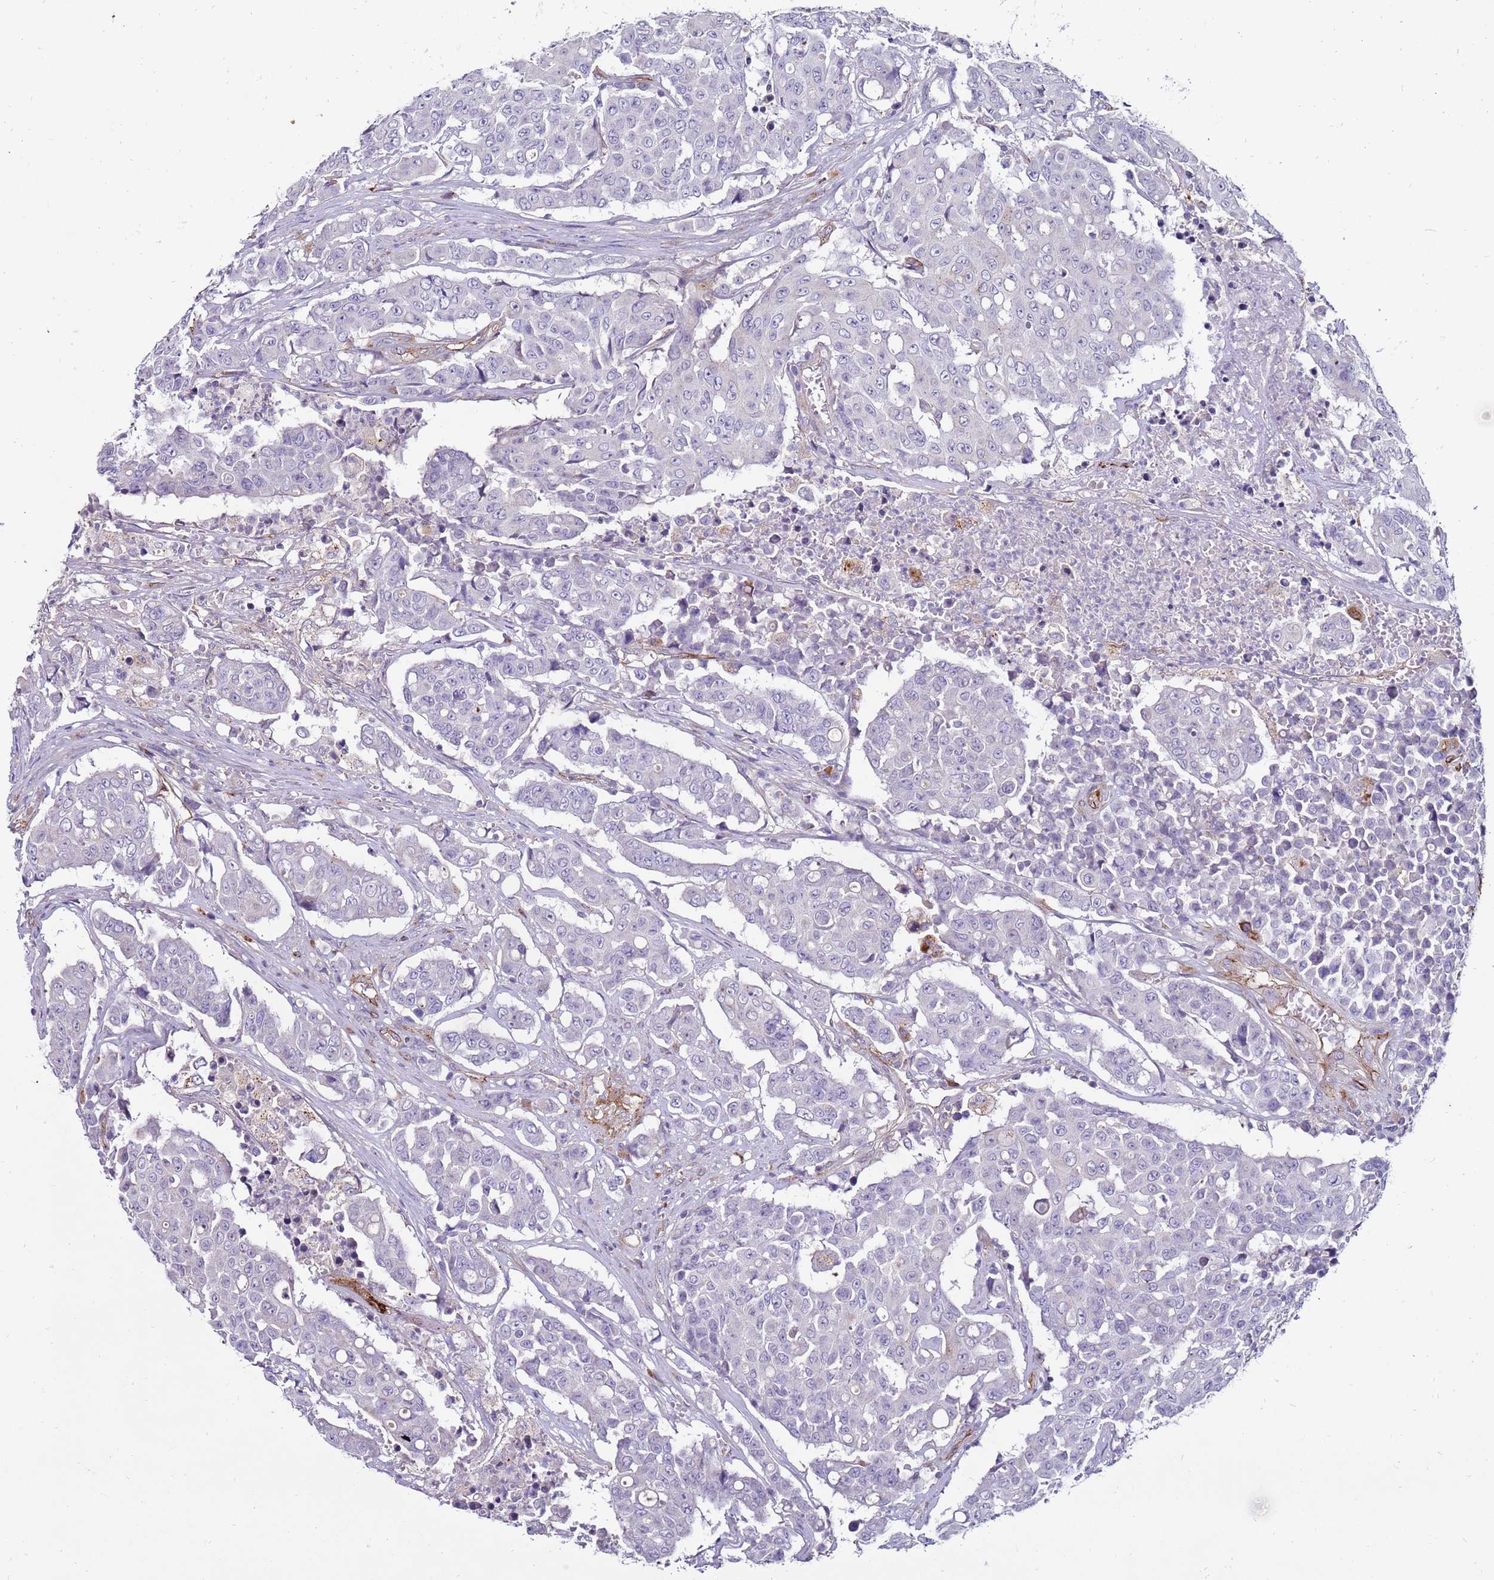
{"staining": {"intensity": "negative", "quantity": "none", "location": "none"}, "tissue": "colorectal cancer", "cell_type": "Tumor cells", "image_type": "cancer", "snomed": [{"axis": "morphology", "description": "Adenocarcinoma, NOS"}, {"axis": "topography", "description": "Colon"}], "caption": "The histopathology image exhibits no staining of tumor cells in colorectal adenocarcinoma.", "gene": "CLEC4M", "patient": {"sex": "male", "age": 51}}